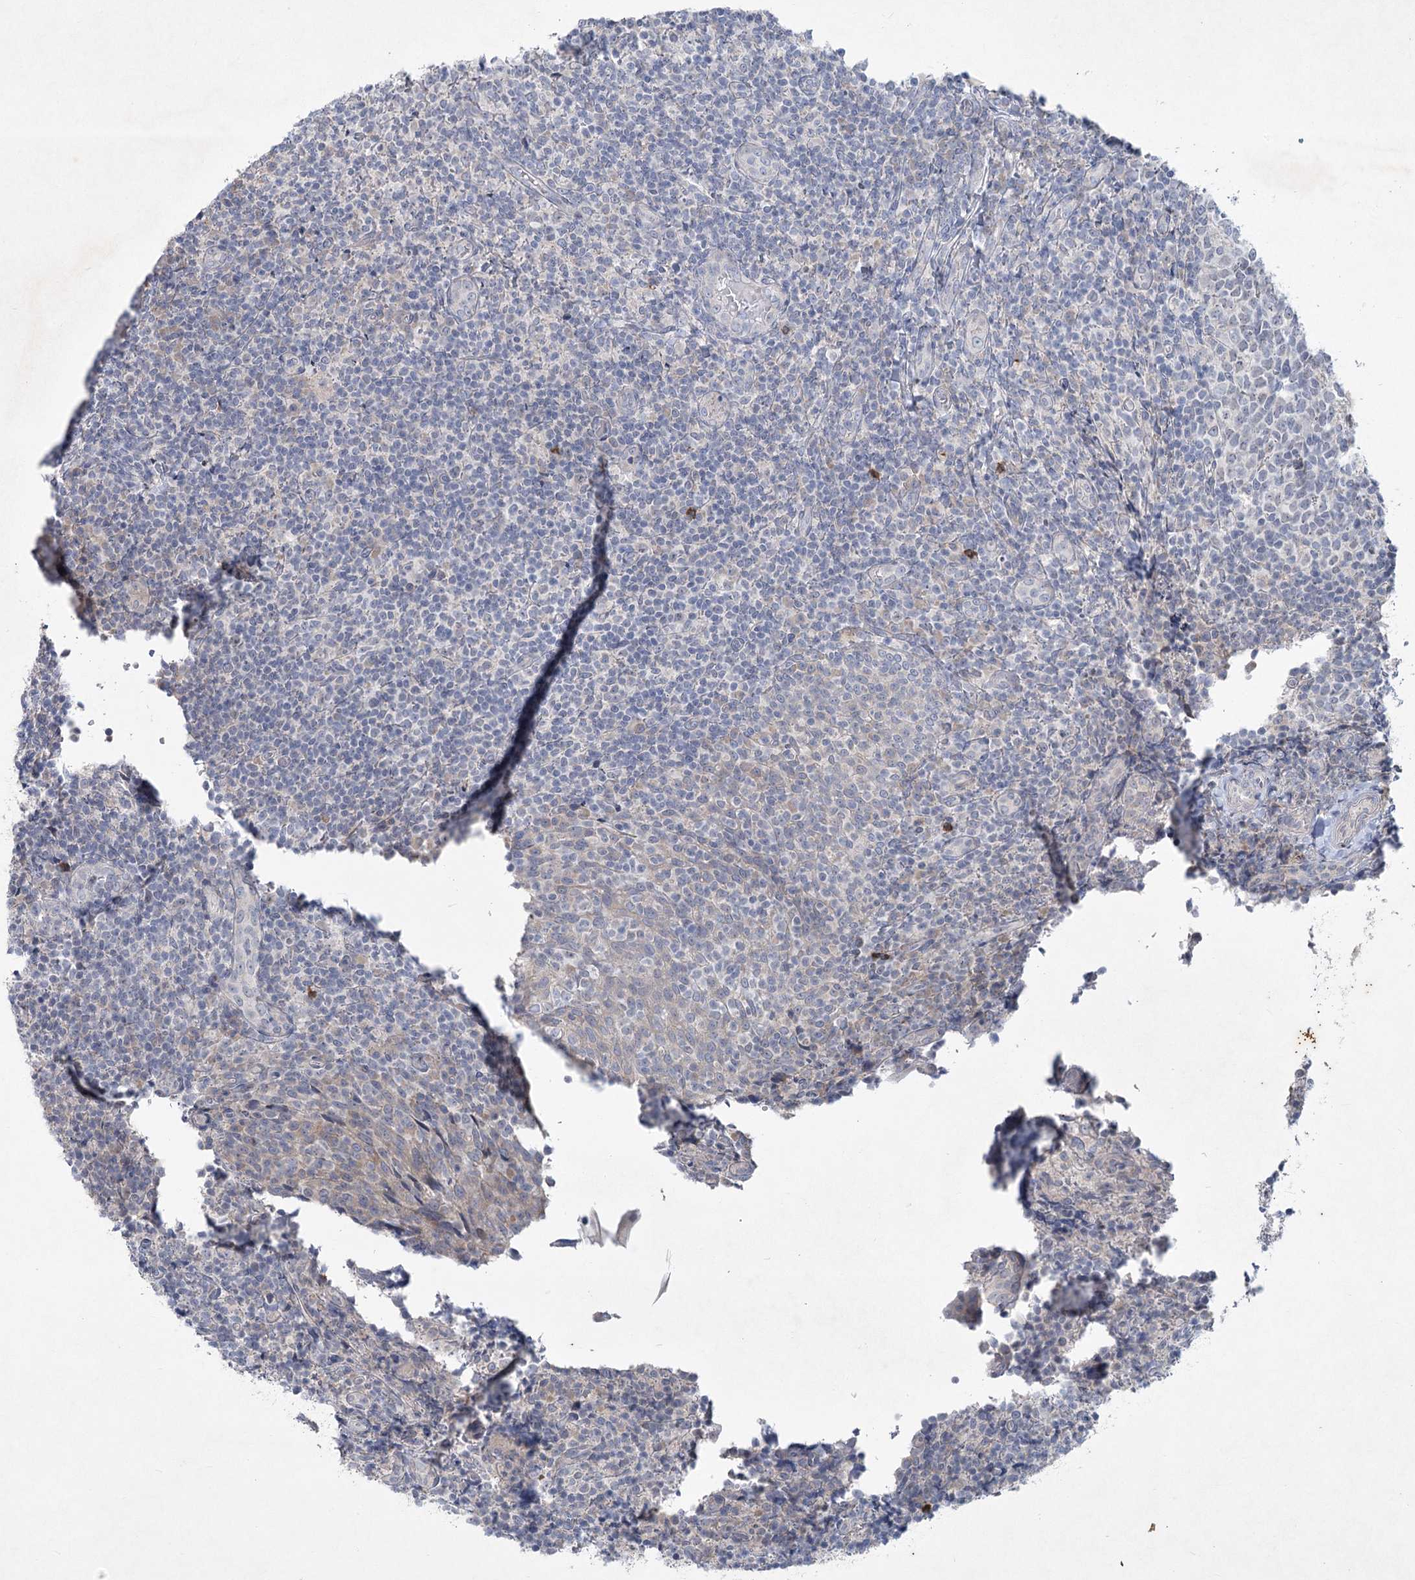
{"staining": {"intensity": "negative", "quantity": "none", "location": "none"}, "tissue": "tonsil", "cell_type": "Germinal center cells", "image_type": "normal", "snomed": [{"axis": "morphology", "description": "Normal tissue, NOS"}, {"axis": "topography", "description": "Tonsil"}], "caption": "High magnification brightfield microscopy of normal tonsil stained with DAB (3,3'-diaminobenzidine) (brown) and counterstained with hematoxylin (blue): germinal center cells show no significant expression. (IHC, brightfield microscopy, high magnification).", "gene": "PLA2G12A", "patient": {"sex": "female", "age": 19}}